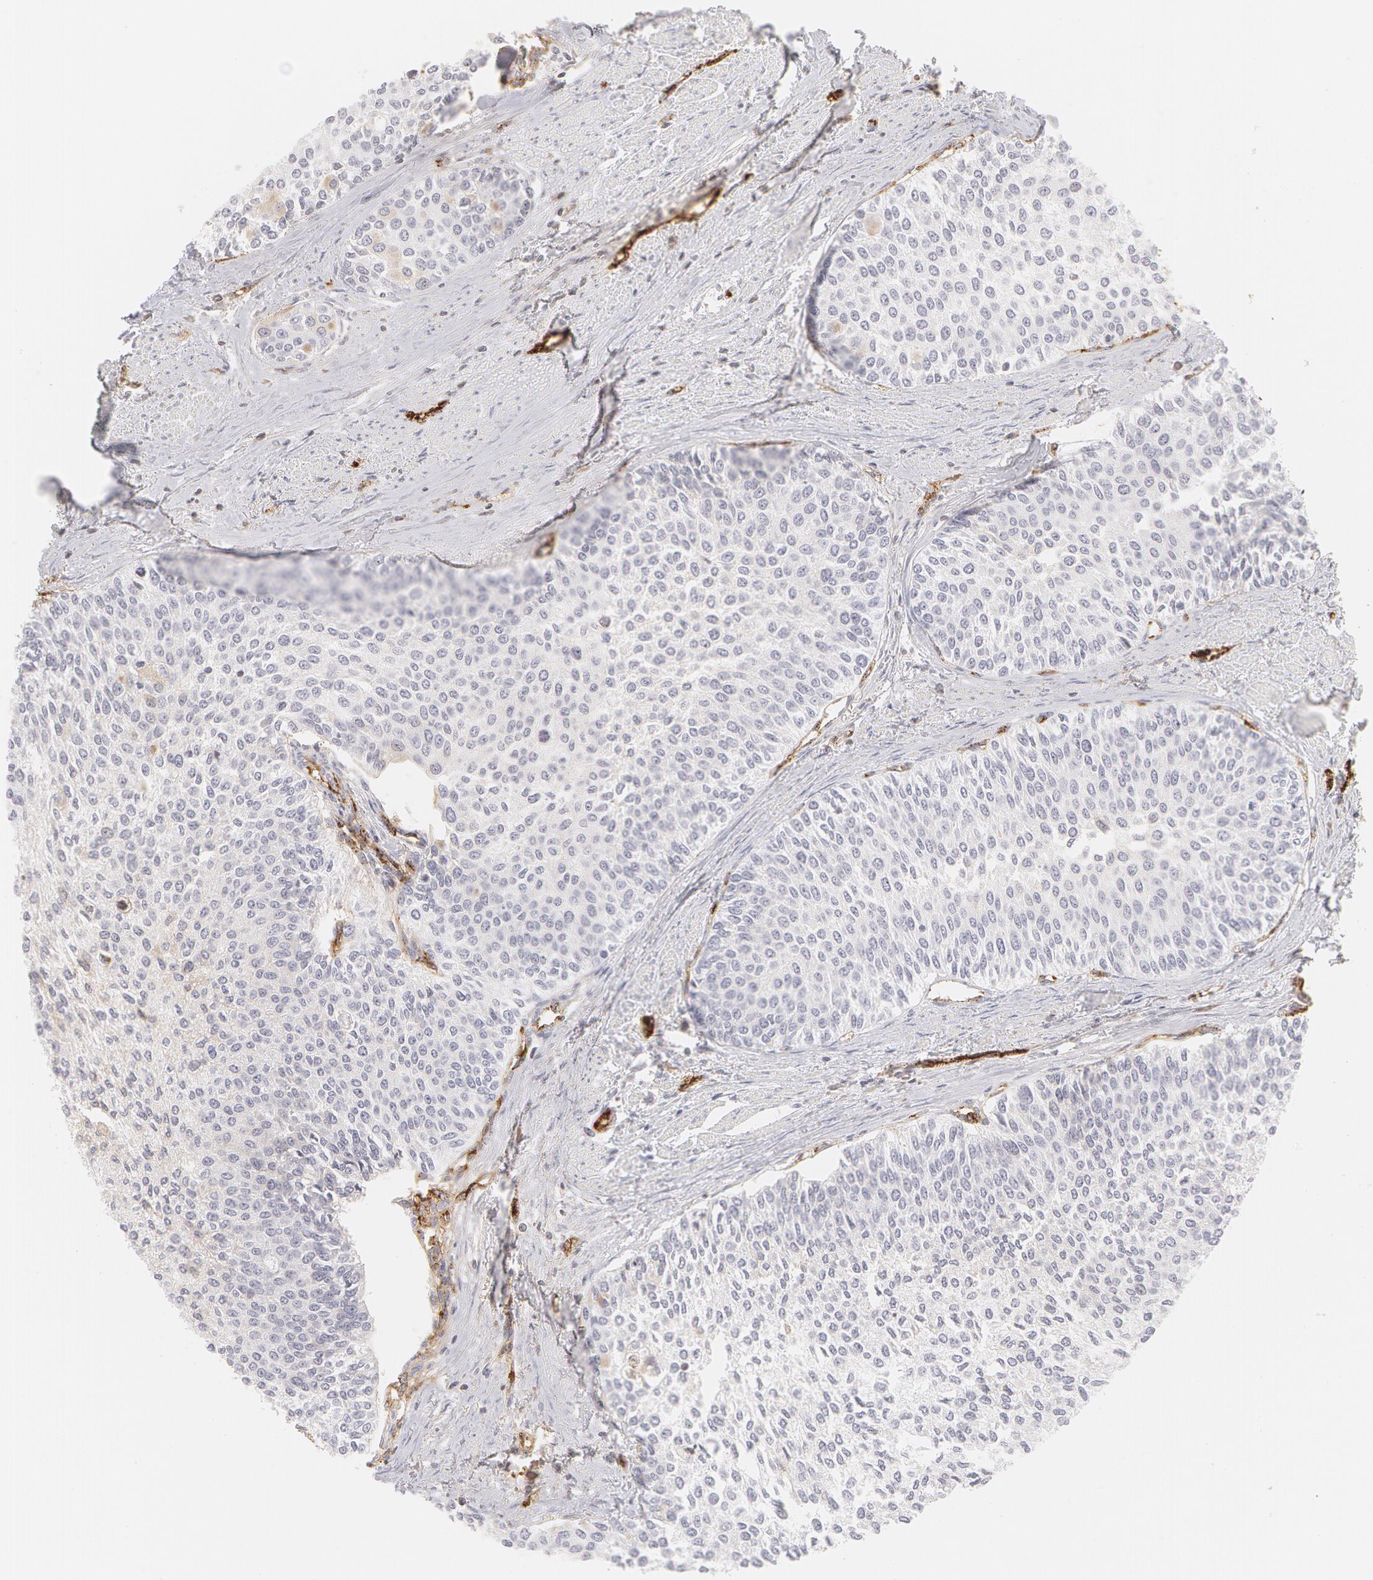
{"staining": {"intensity": "negative", "quantity": "none", "location": "none"}, "tissue": "urothelial cancer", "cell_type": "Tumor cells", "image_type": "cancer", "snomed": [{"axis": "morphology", "description": "Urothelial carcinoma, Low grade"}, {"axis": "topography", "description": "Urinary bladder"}], "caption": "IHC of human urothelial cancer reveals no staining in tumor cells.", "gene": "VWF", "patient": {"sex": "female", "age": 73}}